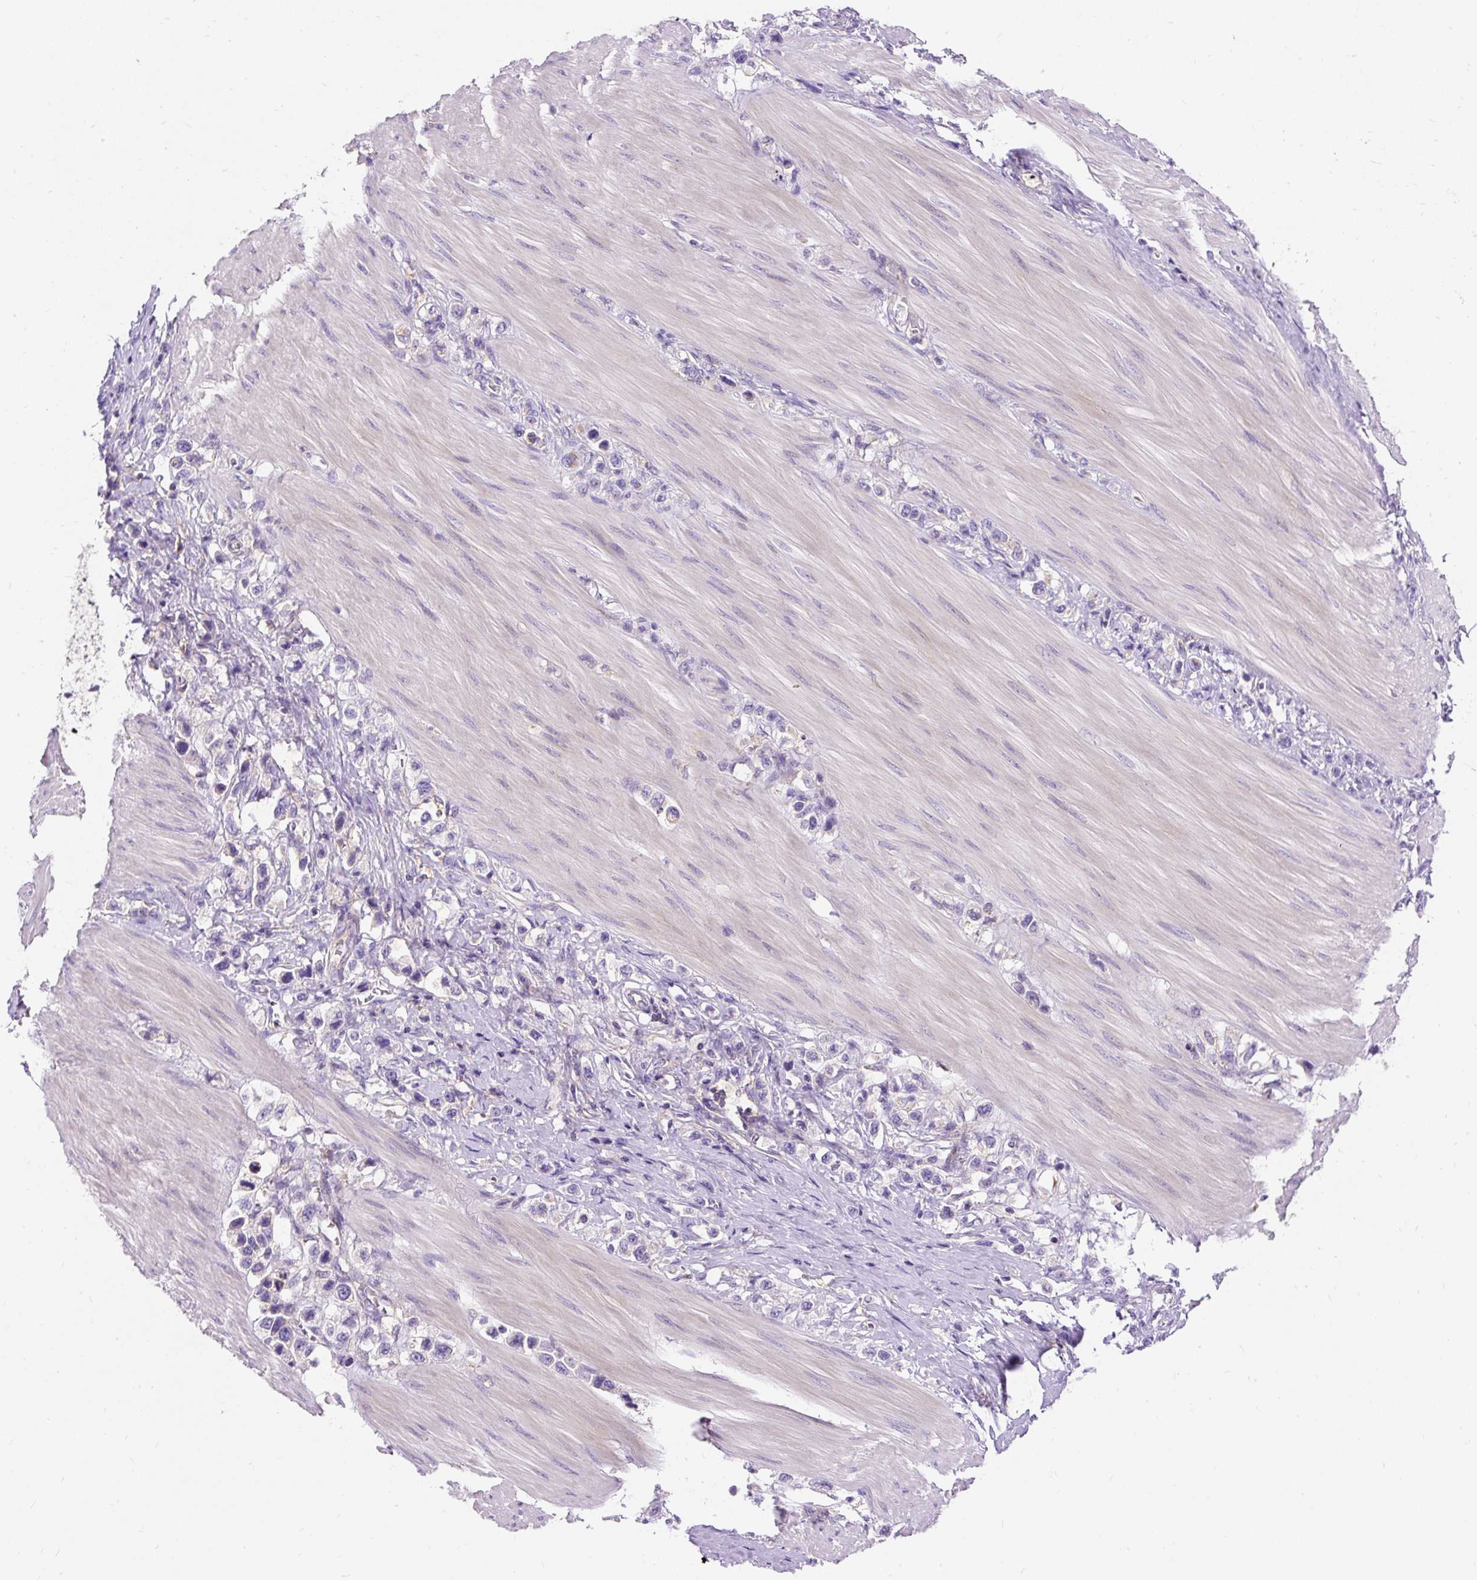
{"staining": {"intensity": "negative", "quantity": "none", "location": "none"}, "tissue": "stomach cancer", "cell_type": "Tumor cells", "image_type": "cancer", "snomed": [{"axis": "morphology", "description": "Adenocarcinoma, NOS"}, {"axis": "topography", "description": "Stomach"}], "caption": "Stomach cancer (adenocarcinoma) was stained to show a protein in brown. There is no significant staining in tumor cells.", "gene": "OR4K15", "patient": {"sex": "female", "age": 65}}